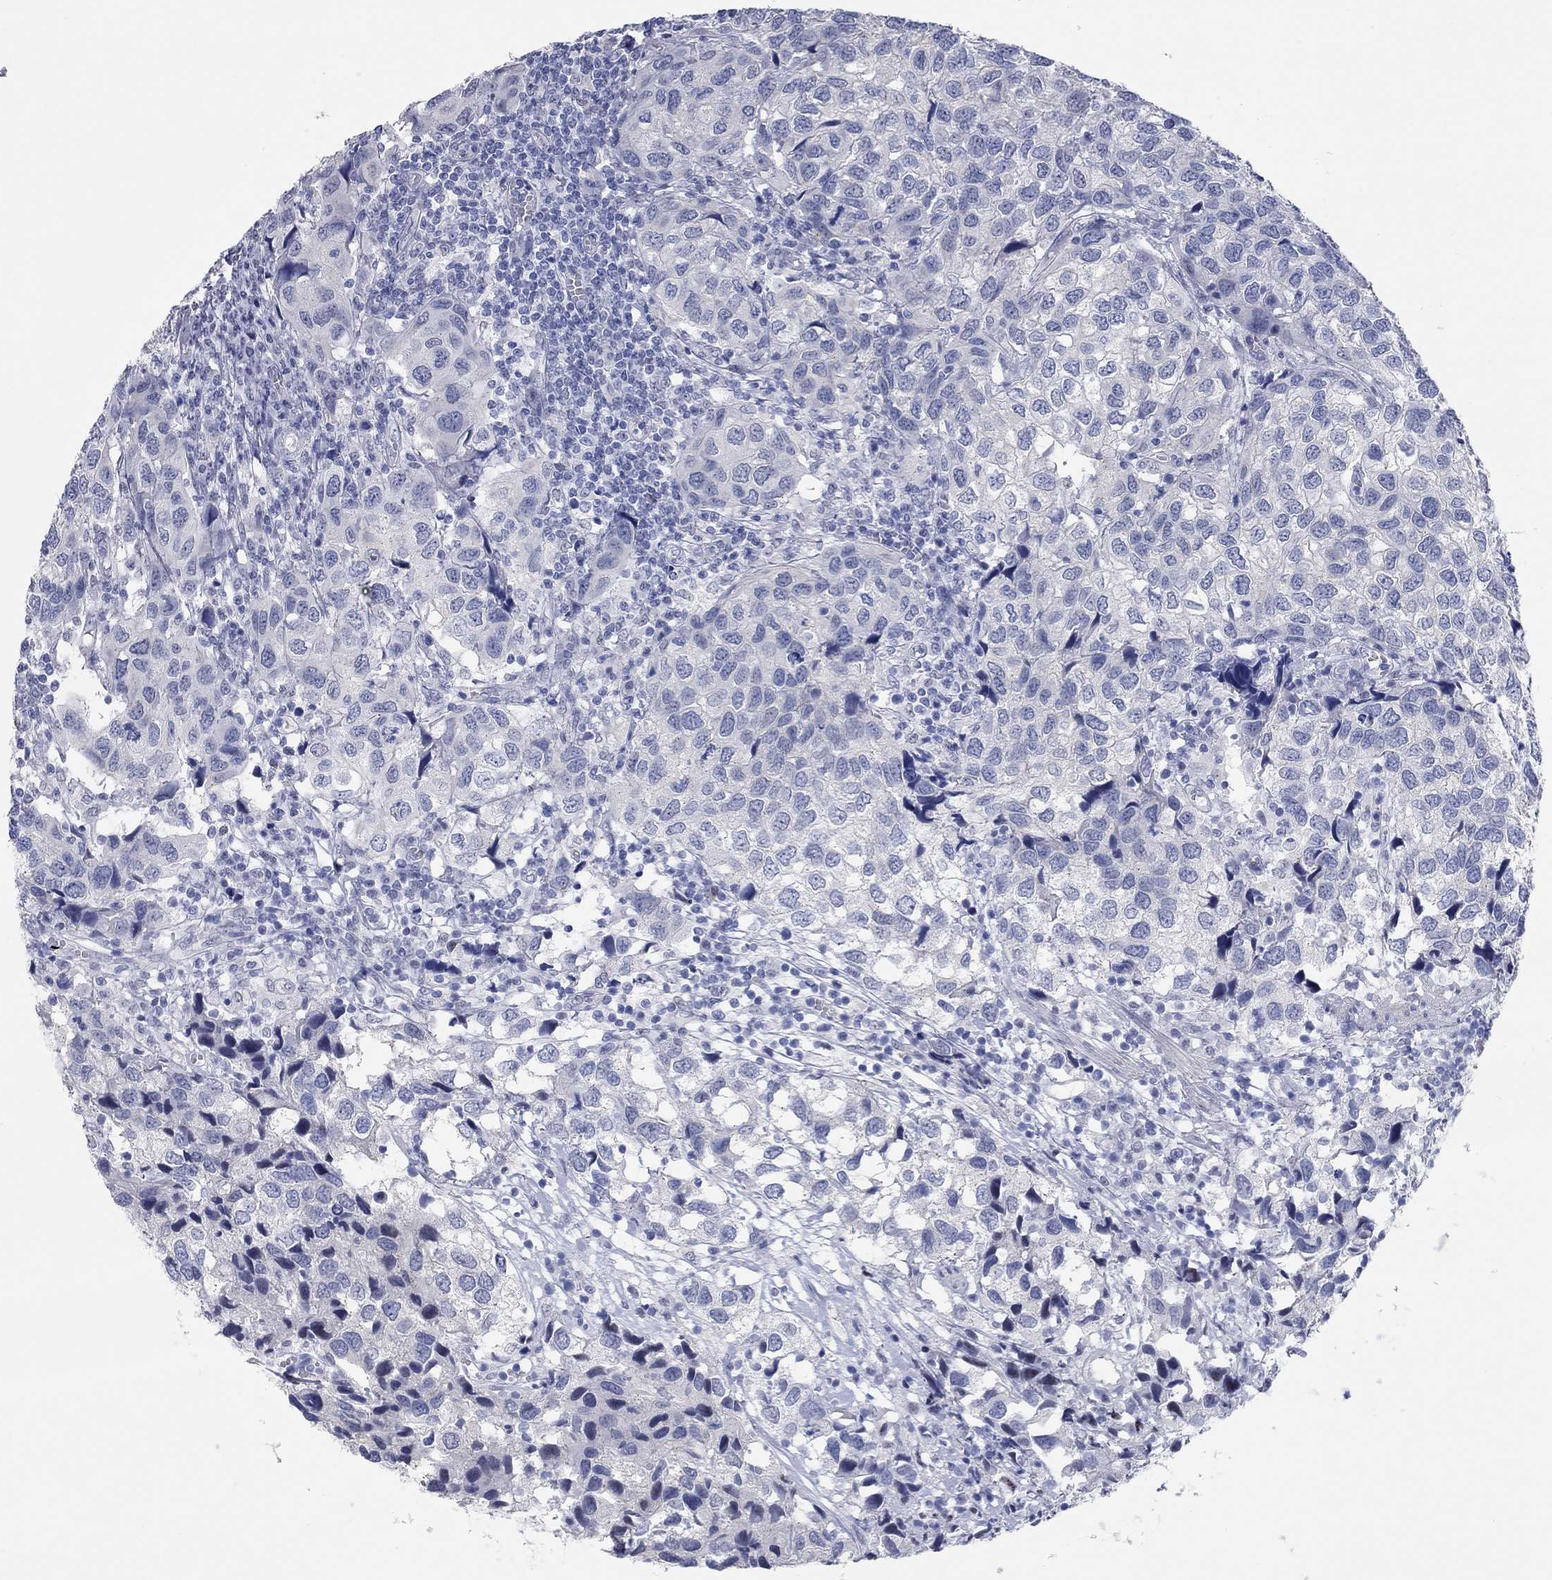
{"staining": {"intensity": "negative", "quantity": "none", "location": "none"}, "tissue": "urothelial cancer", "cell_type": "Tumor cells", "image_type": "cancer", "snomed": [{"axis": "morphology", "description": "Urothelial carcinoma, High grade"}, {"axis": "topography", "description": "Urinary bladder"}], "caption": "This is an immunohistochemistry micrograph of human urothelial cancer. There is no positivity in tumor cells.", "gene": "WASF3", "patient": {"sex": "male", "age": 79}}